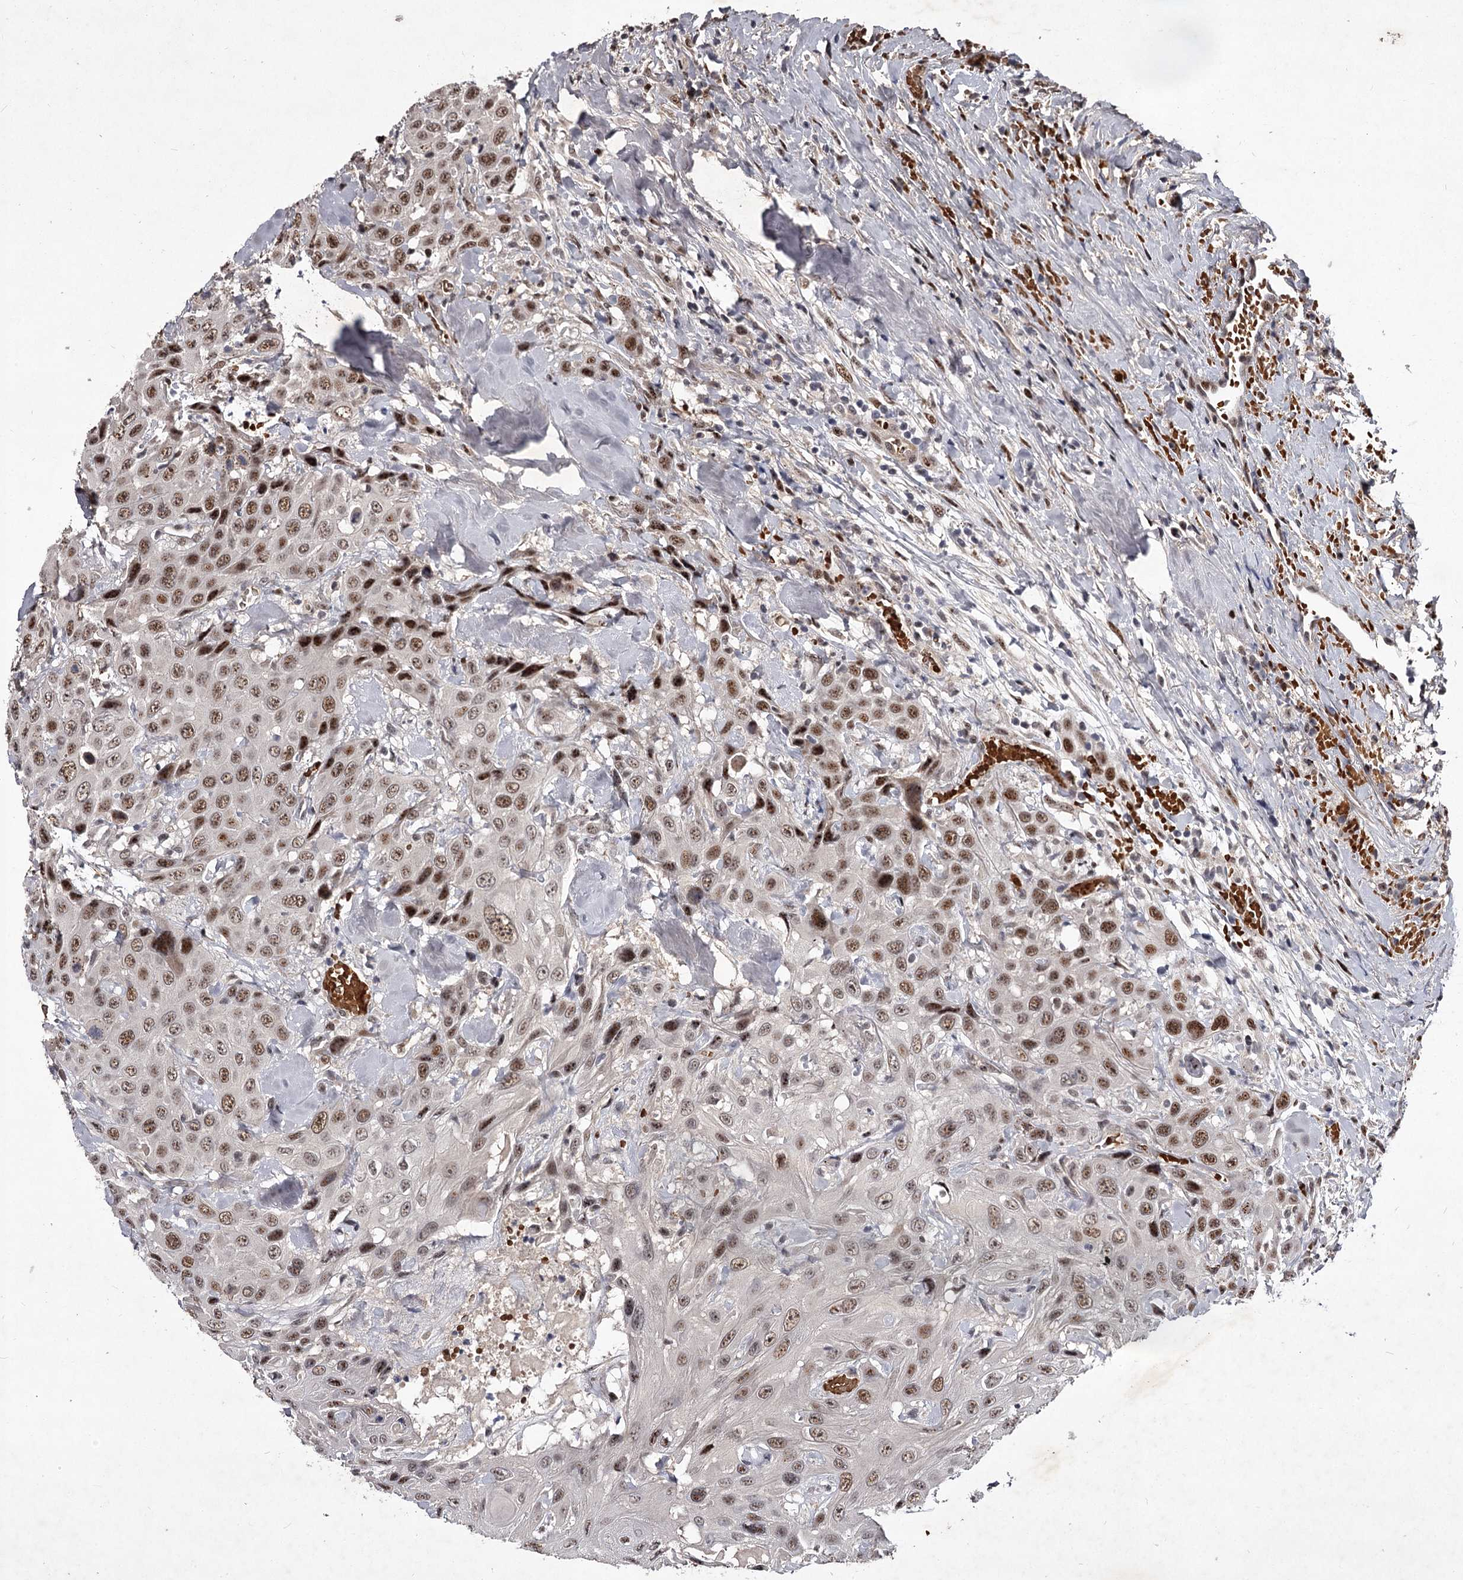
{"staining": {"intensity": "moderate", "quantity": ">75%", "location": "nuclear"}, "tissue": "head and neck cancer", "cell_type": "Tumor cells", "image_type": "cancer", "snomed": [{"axis": "morphology", "description": "Squamous cell carcinoma, NOS"}, {"axis": "topography", "description": "Head-Neck"}], "caption": "Immunohistochemistry image of human head and neck squamous cell carcinoma stained for a protein (brown), which shows medium levels of moderate nuclear staining in about >75% of tumor cells.", "gene": "RNF44", "patient": {"sex": "male", "age": 81}}